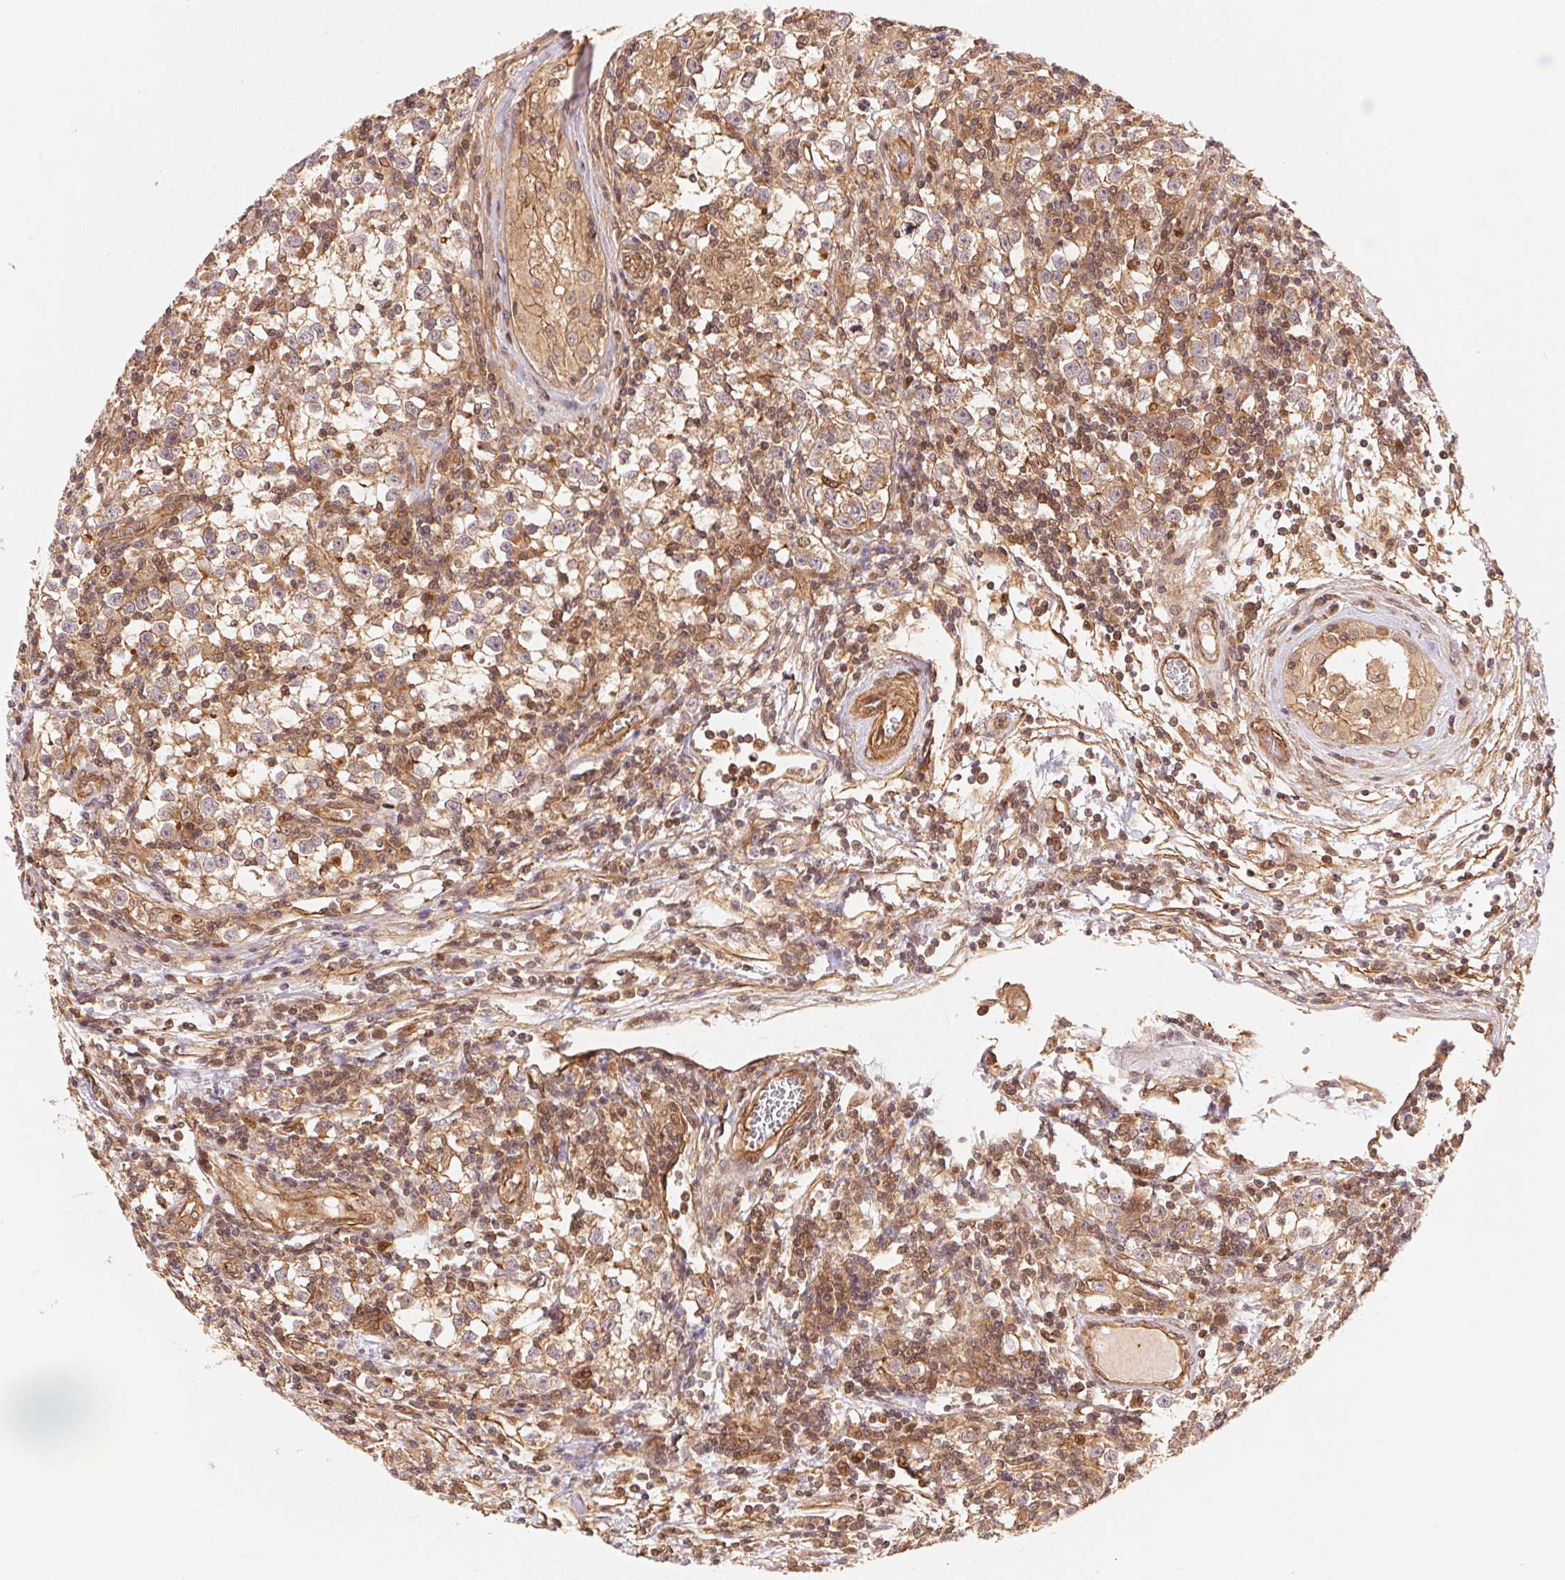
{"staining": {"intensity": "moderate", "quantity": "<25%", "location": "cytoplasmic/membranous"}, "tissue": "testis cancer", "cell_type": "Tumor cells", "image_type": "cancer", "snomed": [{"axis": "morphology", "description": "Seminoma, NOS"}, {"axis": "topography", "description": "Testis"}], "caption": "High-power microscopy captured an immunohistochemistry image of testis cancer, revealing moderate cytoplasmic/membranous expression in approximately <25% of tumor cells.", "gene": "TNIP2", "patient": {"sex": "male", "age": 31}}